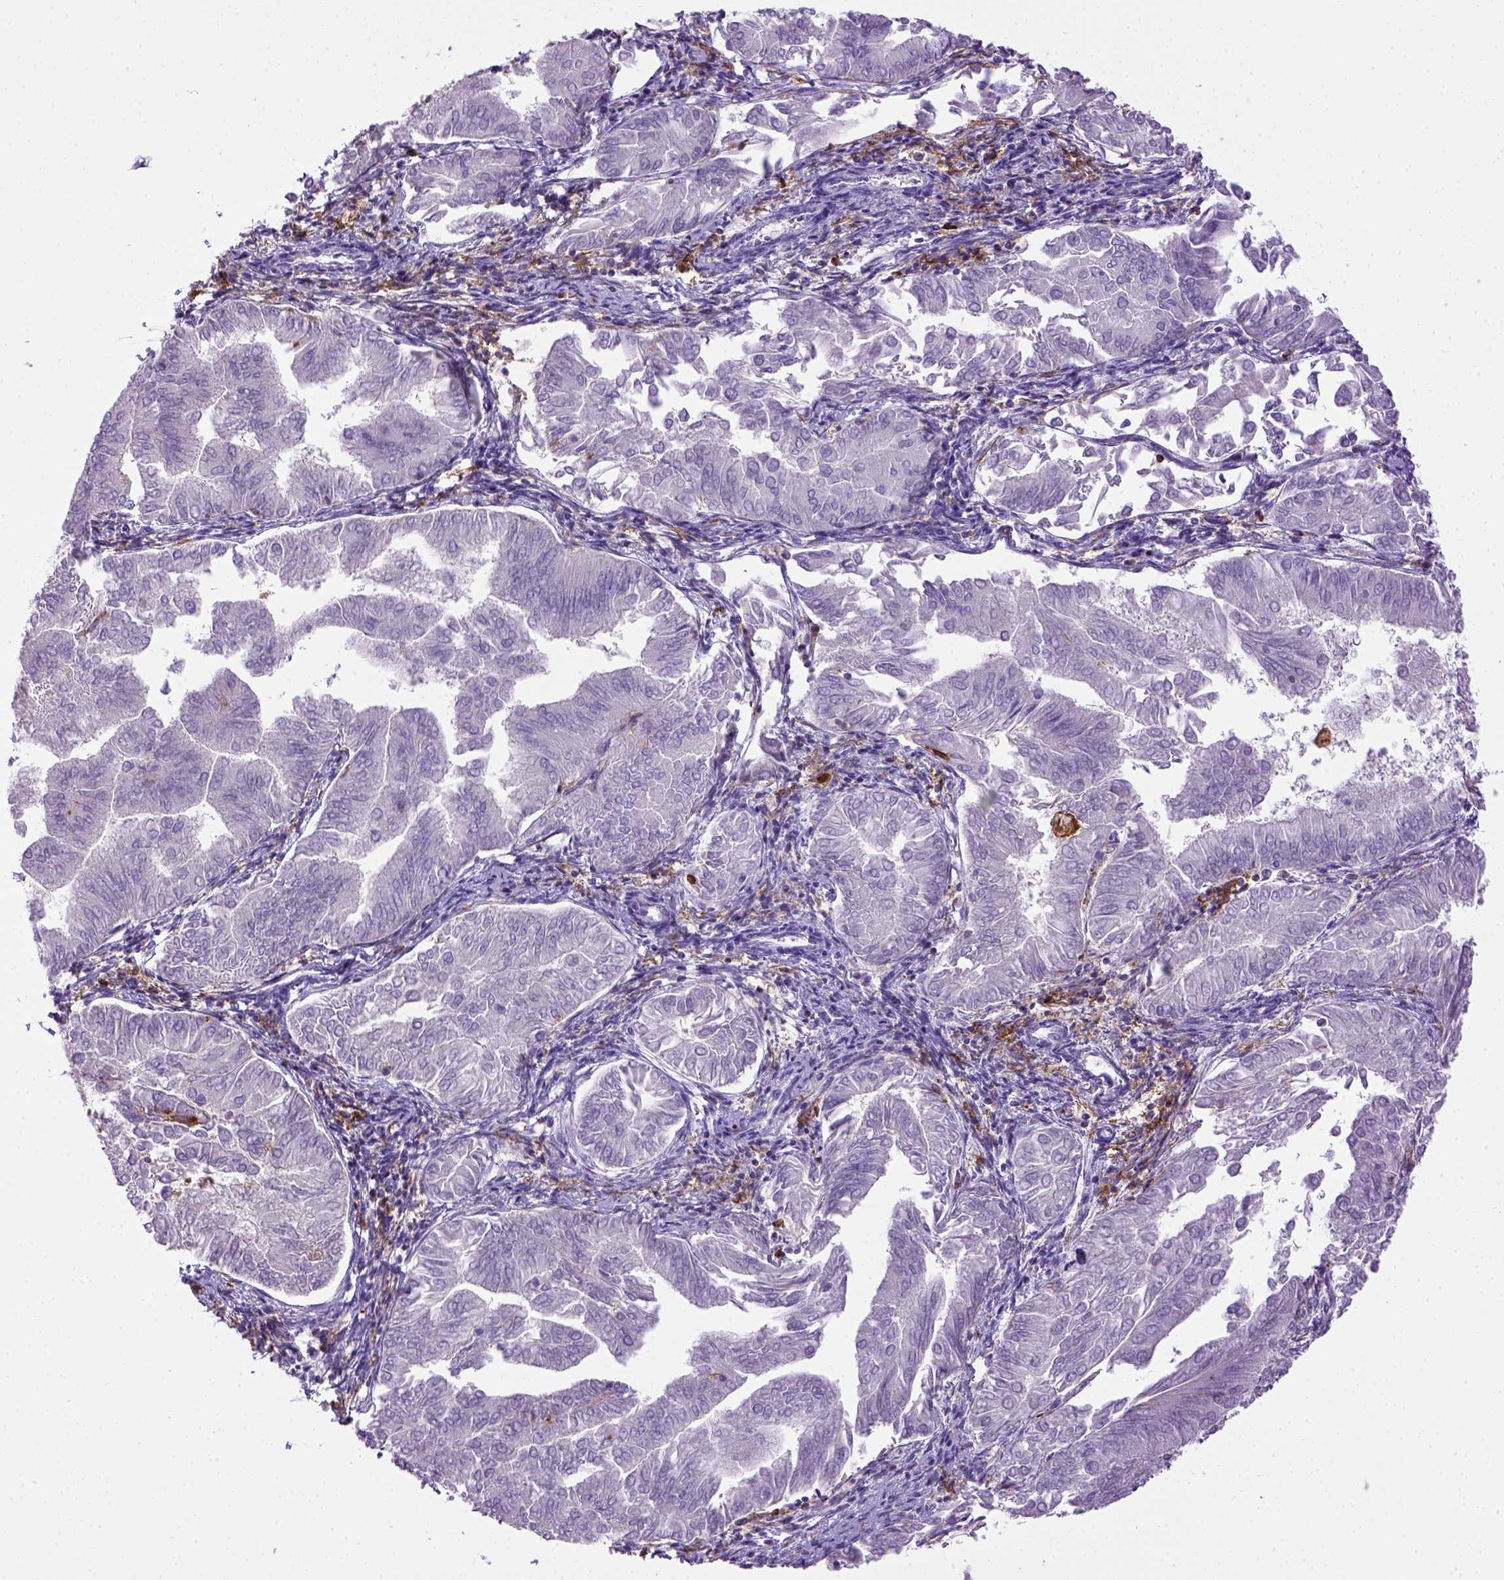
{"staining": {"intensity": "negative", "quantity": "none", "location": "none"}, "tissue": "endometrial cancer", "cell_type": "Tumor cells", "image_type": "cancer", "snomed": [{"axis": "morphology", "description": "Adenocarcinoma, NOS"}, {"axis": "topography", "description": "Endometrium"}], "caption": "An image of human endometrial cancer is negative for staining in tumor cells.", "gene": "ITGAX", "patient": {"sex": "female", "age": 53}}